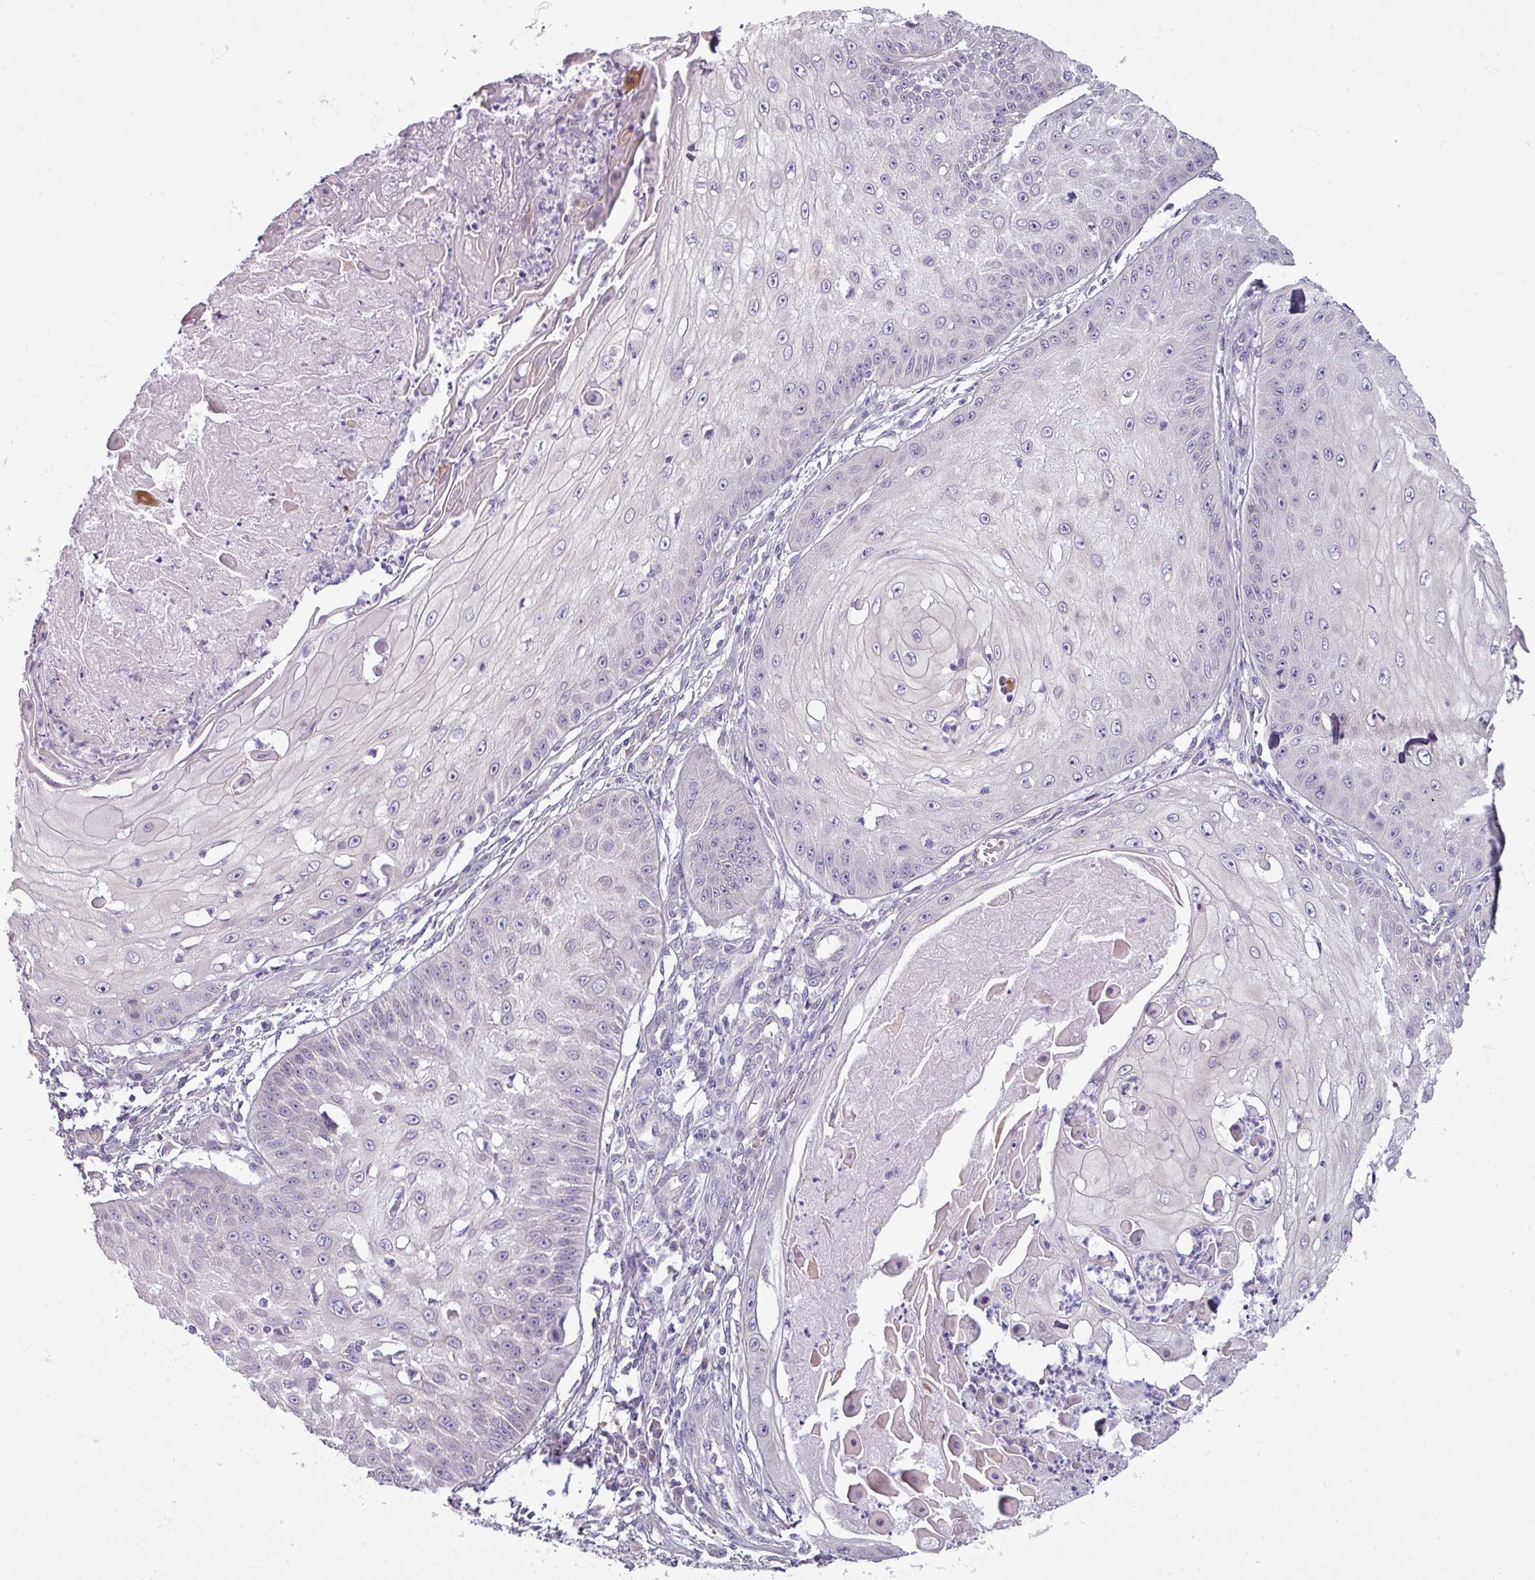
{"staining": {"intensity": "negative", "quantity": "none", "location": "none"}, "tissue": "skin cancer", "cell_type": "Tumor cells", "image_type": "cancer", "snomed": [{"axis": "morphology", "description": "Squamous cell carcinoma, NOS"}, {"axis": "topography", "description": "Skin"}], "caption": "Protein analysis of squamous cell carcinoma (skin) shows no significant expression in tumor cells. (DAB (3,3'-diaminobenzidine) immunohistochemistry with hematoxylin counter stain).", "gene": "DNAAF9", "patient": {"sex": "male", "age": 70}}